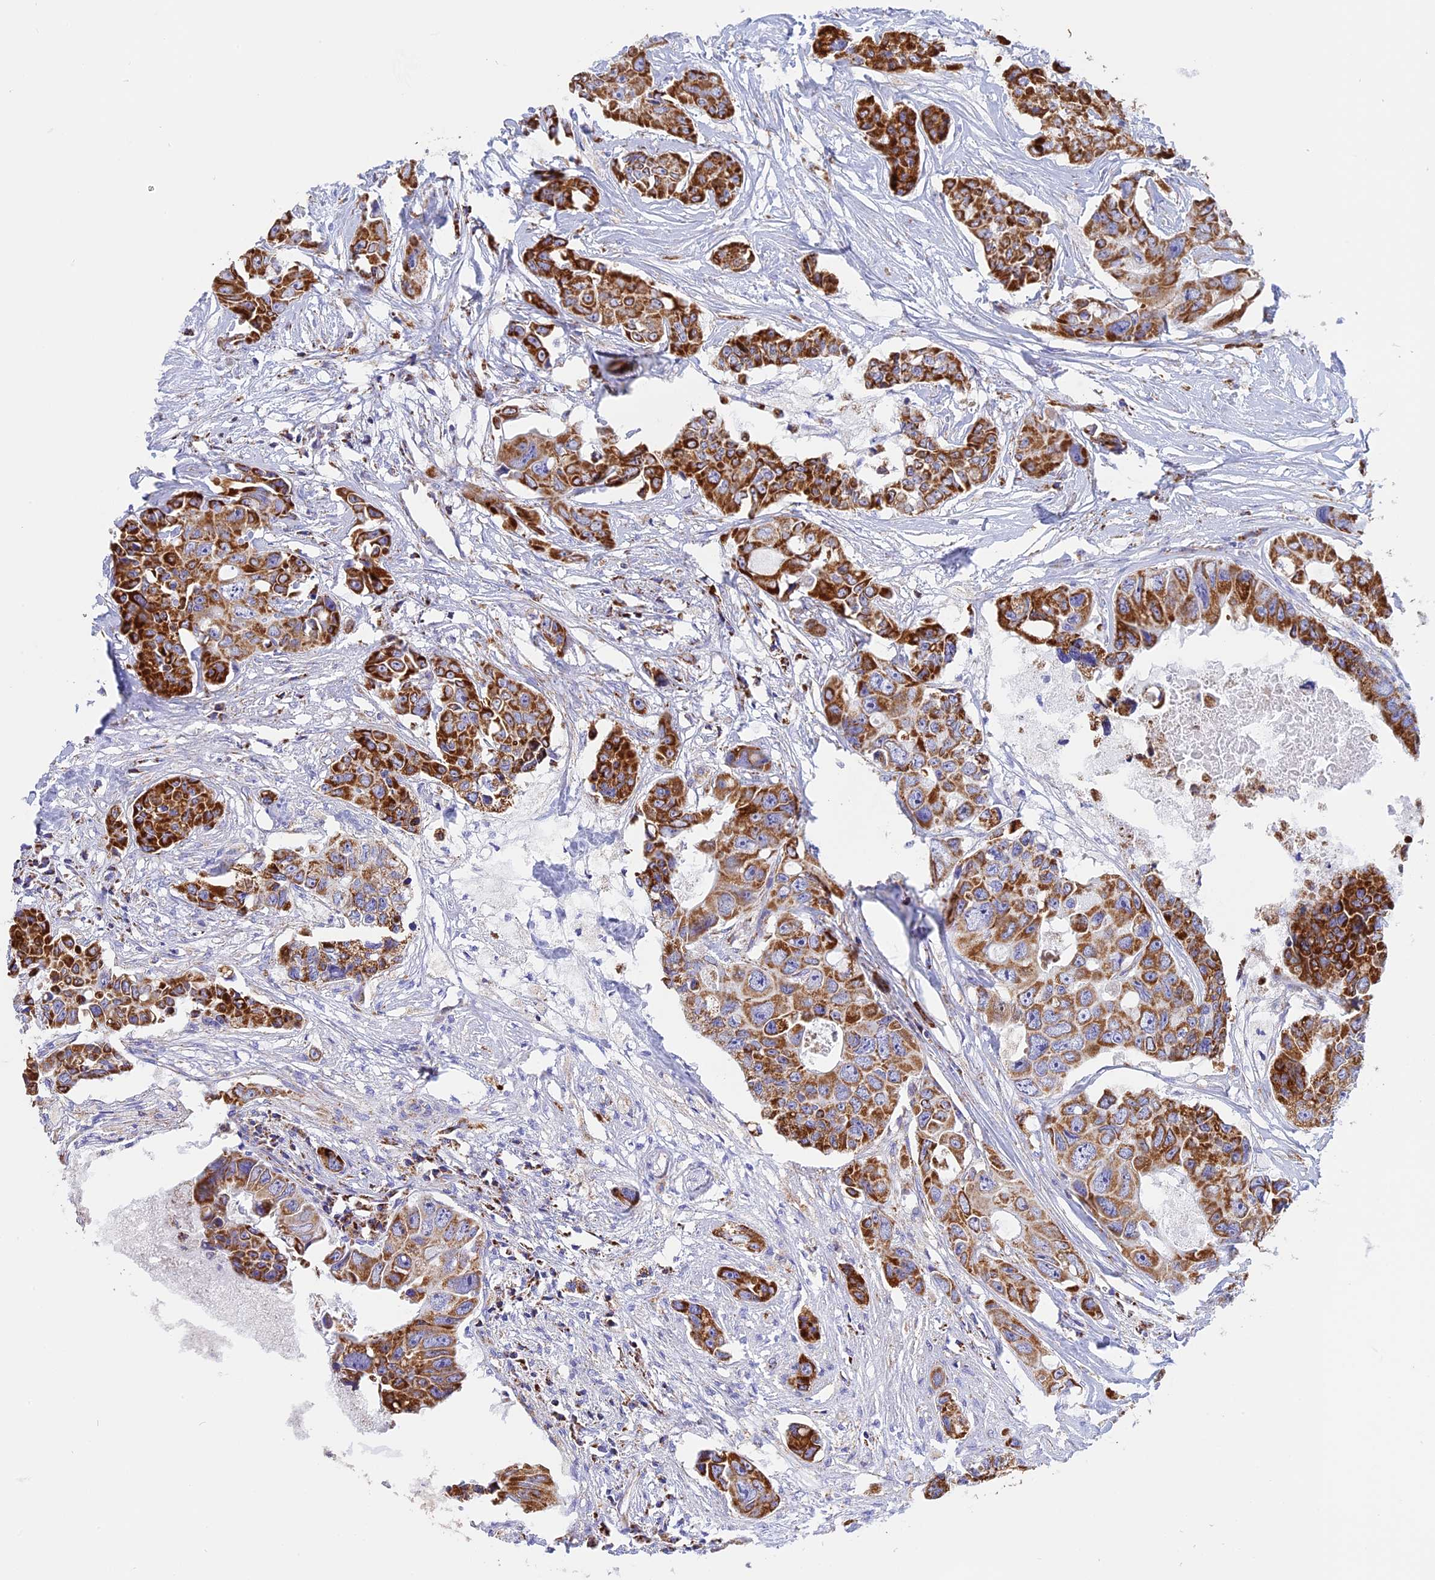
{"staining": {"intensity": "strong", "quantity": ">75%", "location": "cytoplasmic/membranous"}, "tissue": "colorectal cancer", "cell_type": "Tumor cells", "image_type": "cancer", "snomed": [{"axis": "morphology", "description": "Adenocarcinoma, NOS"}, {"axis": "topography", "description": "Rectum"}], "caption": "Protein expression analysis of human colorectal cancer reveals strong cytoplasmic/membranous staining in approximately >75% of tumor cells. (DAB (3,3'-diaminobenzidine) IHC with brightfield microscopy, high magnification).", "gene": "KCNG1", "patient": {"sex": "male", "age": 87}}